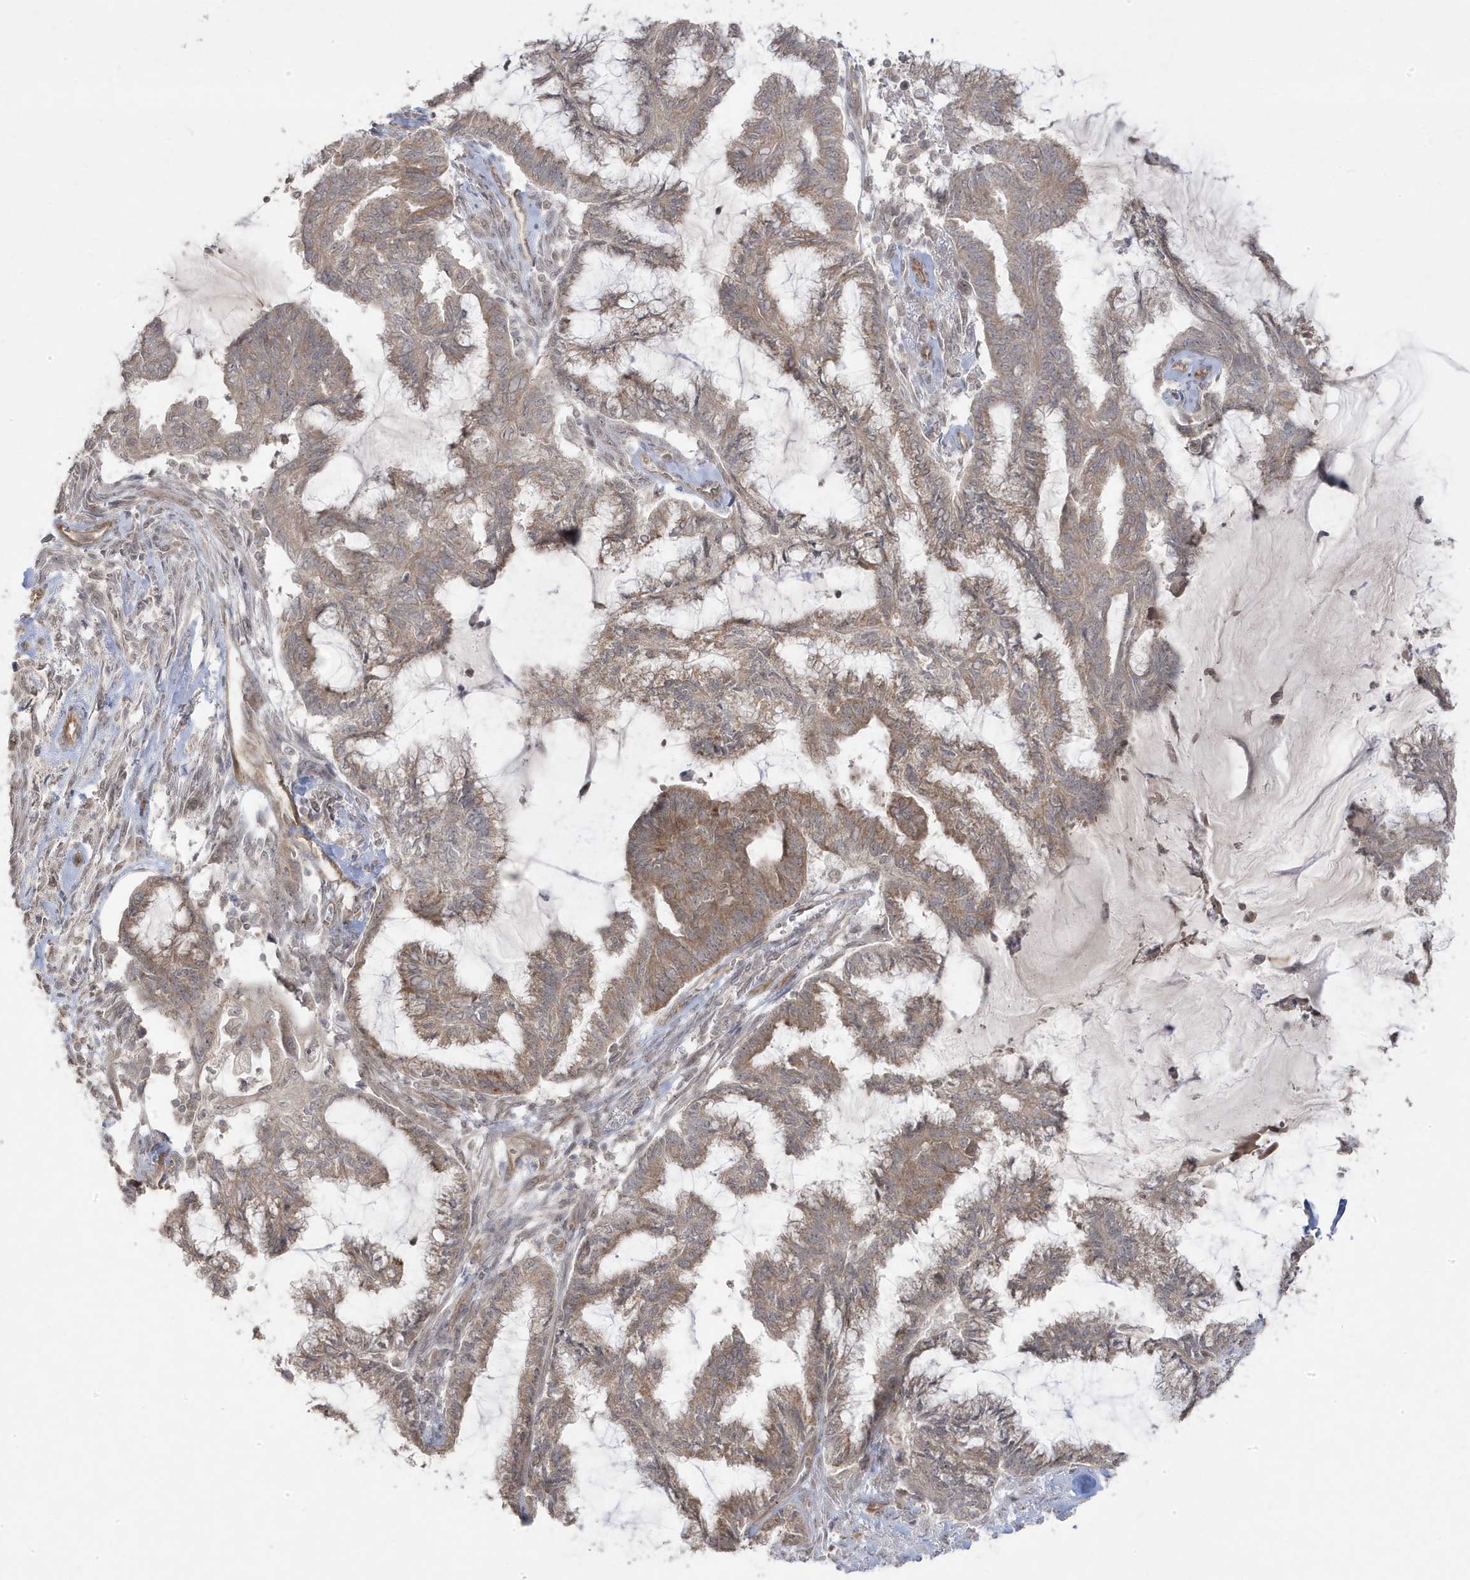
{"staining": {"intensity": "moderate", "quantity": ">75%", "location": "cytoplasmic/membranous"}, "tissue": "endometrial cancer", "cell_type": "Tumor cells", "image_type": "cancer", "snomed": [{"axis": "morphology", "description": "Adenocarcinoma, NOS"}, {"axis": "topography", "description": "Endometrium"}], "caption": "Protein analysis of endometrial cancer tissue shows moderate cytoplasmic/membranous expression in approximately >75% of tumor cells.", "gene": "DNAJC12", "patient": {"sex": "female", "age": 86}}